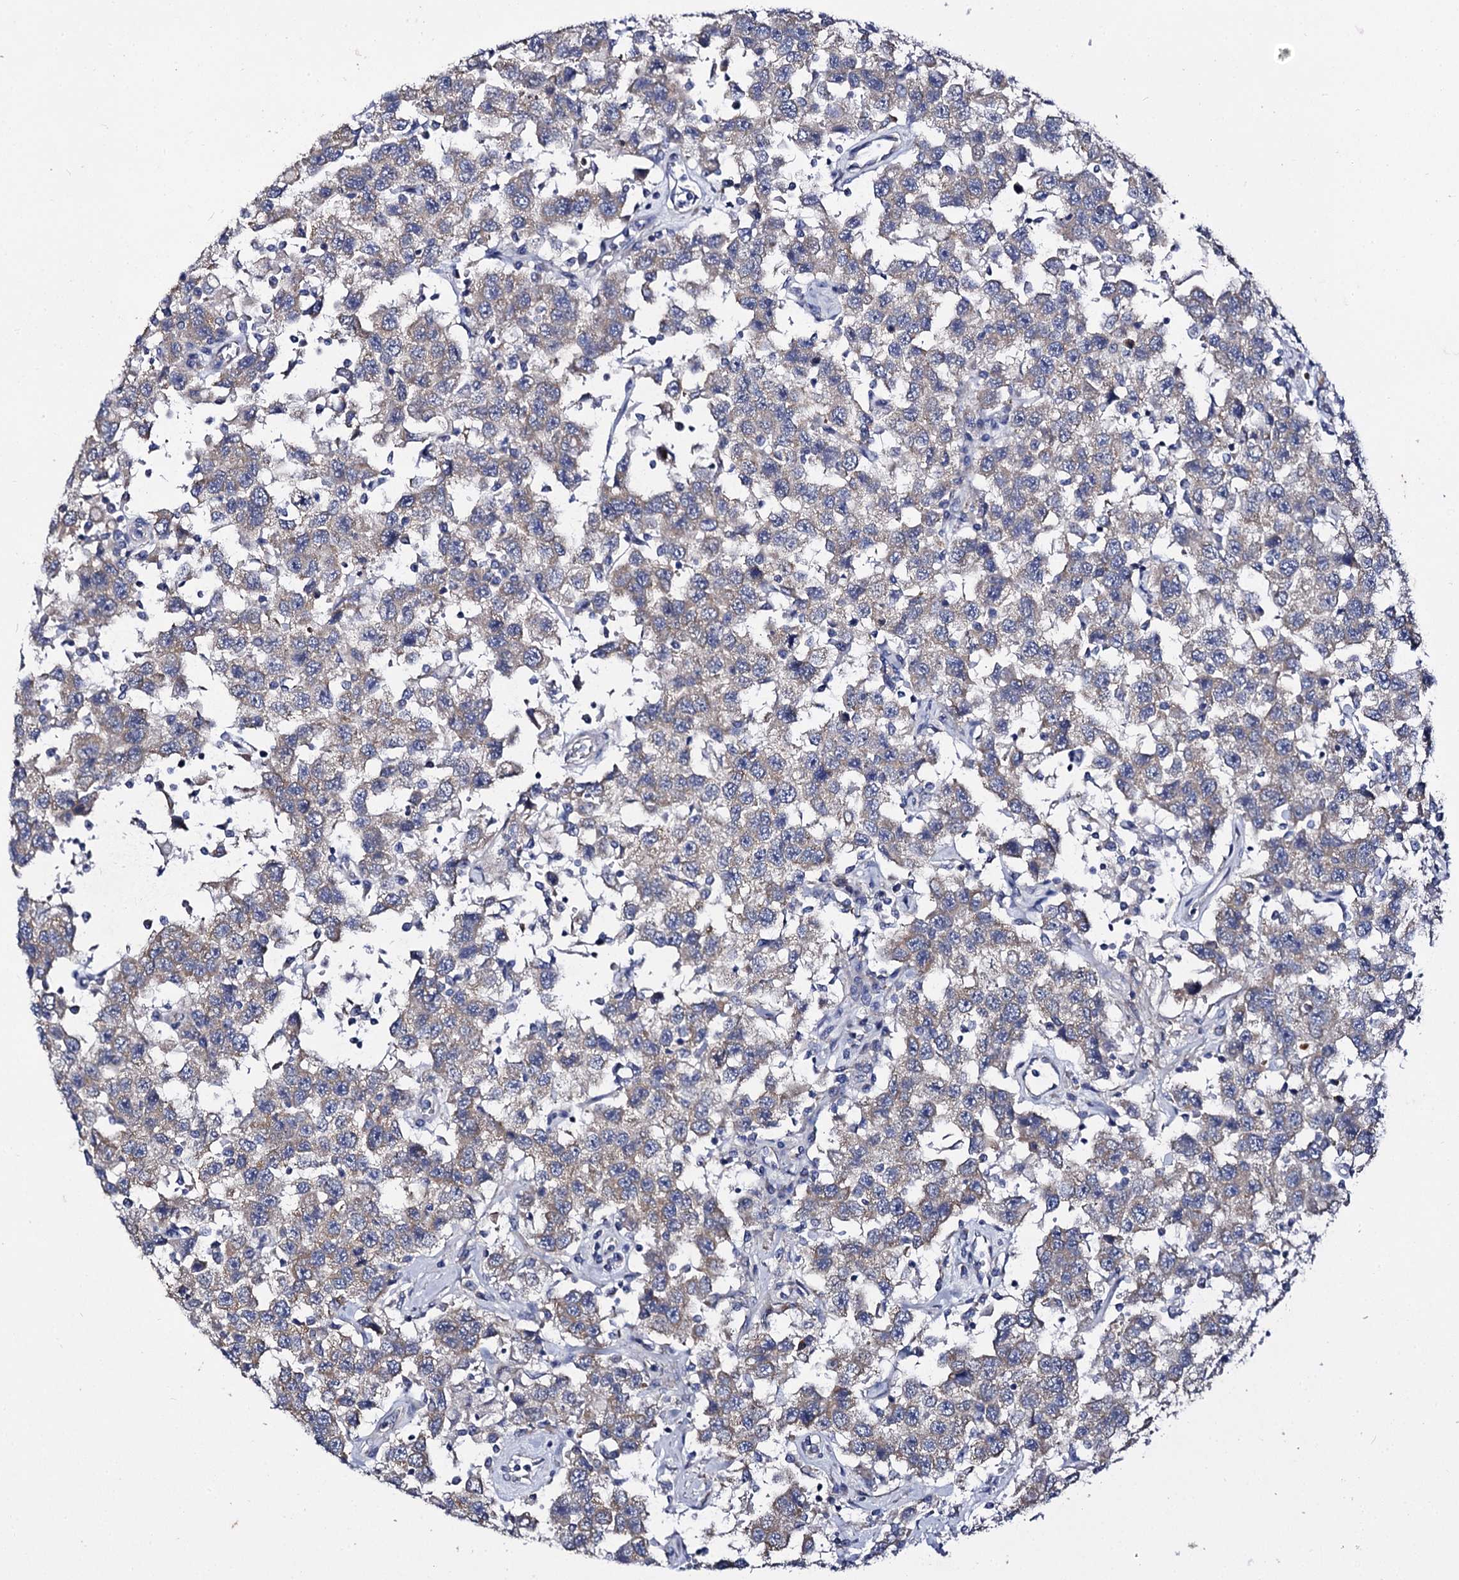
{"staining": {"intensity": "weak", "quantity": "<25%", "location": "cytoplasmic/membranous"}, "tissue": "testis cancer", "cell_type": "Tumor cells", "image_type": "cancer", "snomed": [{"axis": "morphology", "description": "Seminoma, NOS"}, {"axis": "topography", "description": "Testis"}], "caption": "A high-resolution histopathology image shows immunohistochemistry staining of testis cancer, which exhibits no significant expression in tumor cells.", "gene": "PANX2", "patient": {"sex": "male", "age": 41}}